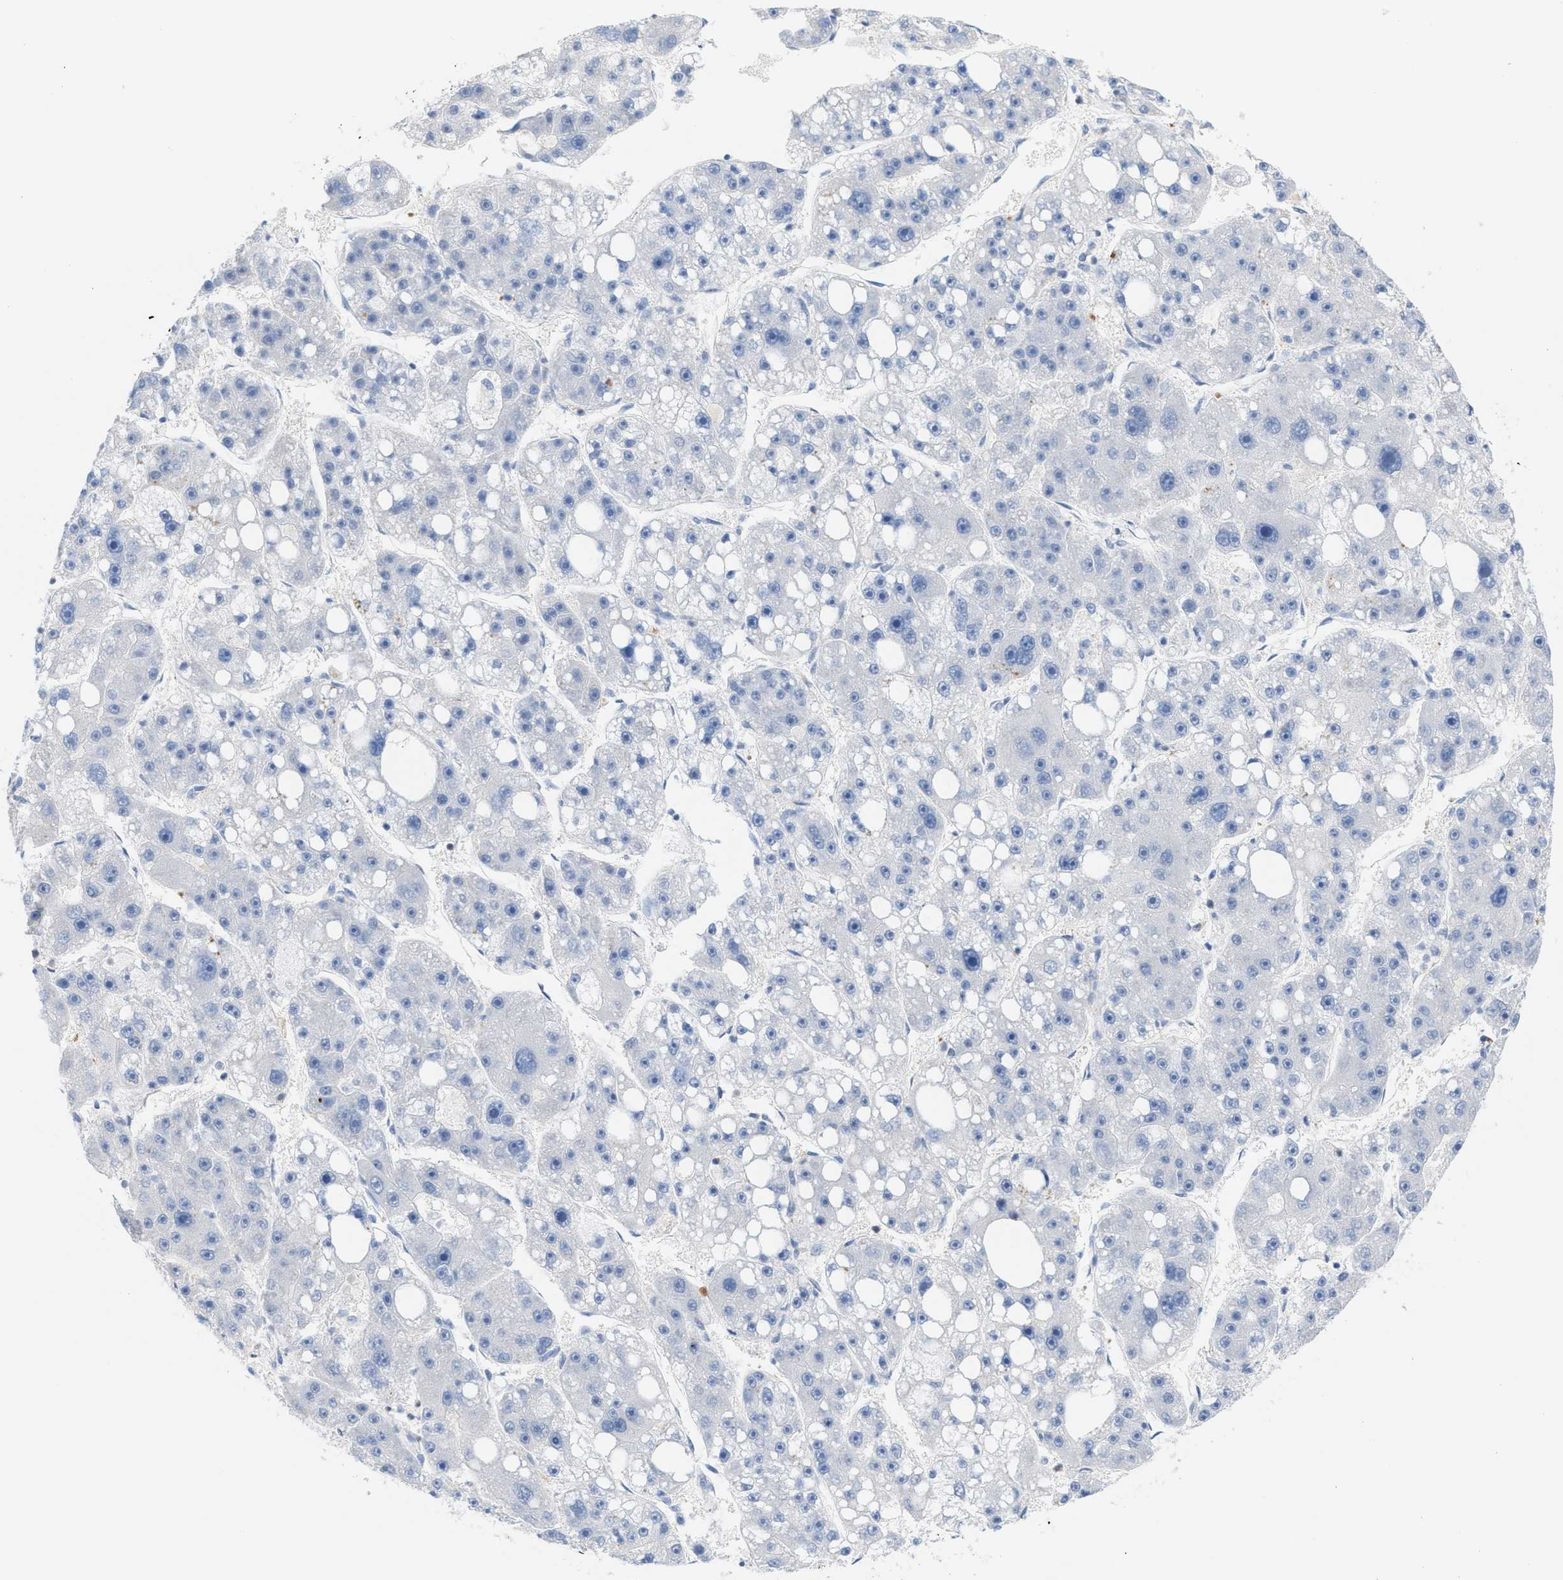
{"staining": {"intensity": "negative", "quantity": "none", "location": "none"}, "tissue": "liver cancer", "cell_type": "Tumor cells", "image_type": "cancer", "snomed": [{"axis": "morphology", "description": "Carcinoma, Hepatocellular, NOS"}, {"axis": "topography", "description": "Liver"}], "caption": "There is no significant staining in tumor cells of liver cancer (hepatocellular carcinoma).", "gene": "IL16", "patient": {"sex": "female", "age": 61}}